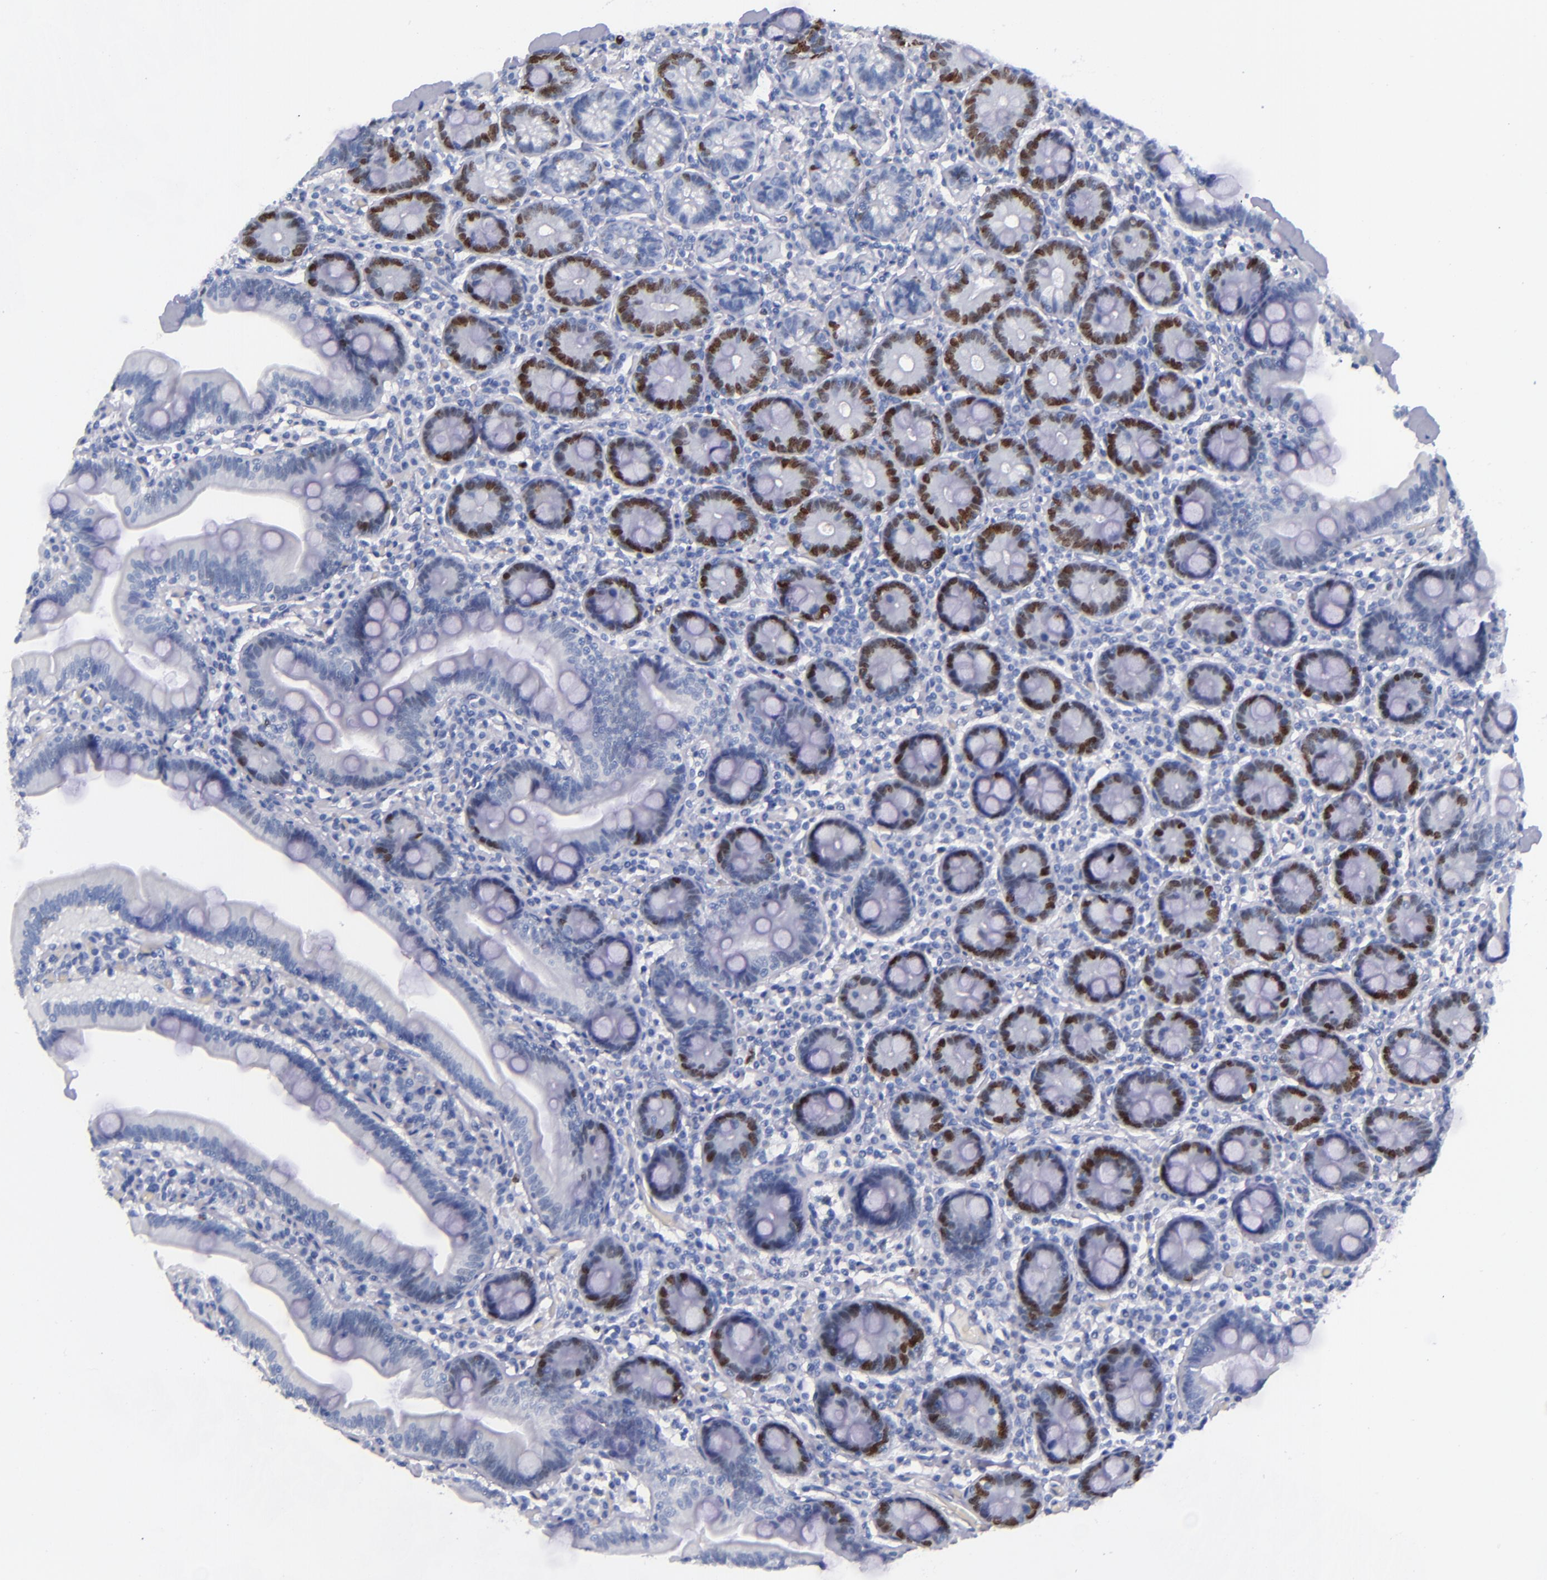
{"staining": {"intensity": "moderate", "quantity": "25%-75%", "location": "nuclear"}, "tissue": "duodenum", "cell_type": "Glandular cells", "image_type": "normal", "snomed": [{"axis": "morphology", "description": "Normal tissue, NOS"}, {"axis": "topography", "description": "Duodenum"}], "caption": "Immunohistochemical staining of normal duodenum exhibits 25%-75% levels of moderate nuclear protein positivity in approximately 25%-75% of glandular cells. The staining was performed using DAB (3,3'-diaminobenzidine), with brown indicating positive protein expression. Nuclei are stained blue with hematoxylin.", "gene": "MCM7", "patient": {"sex": "male", "age": 66}}